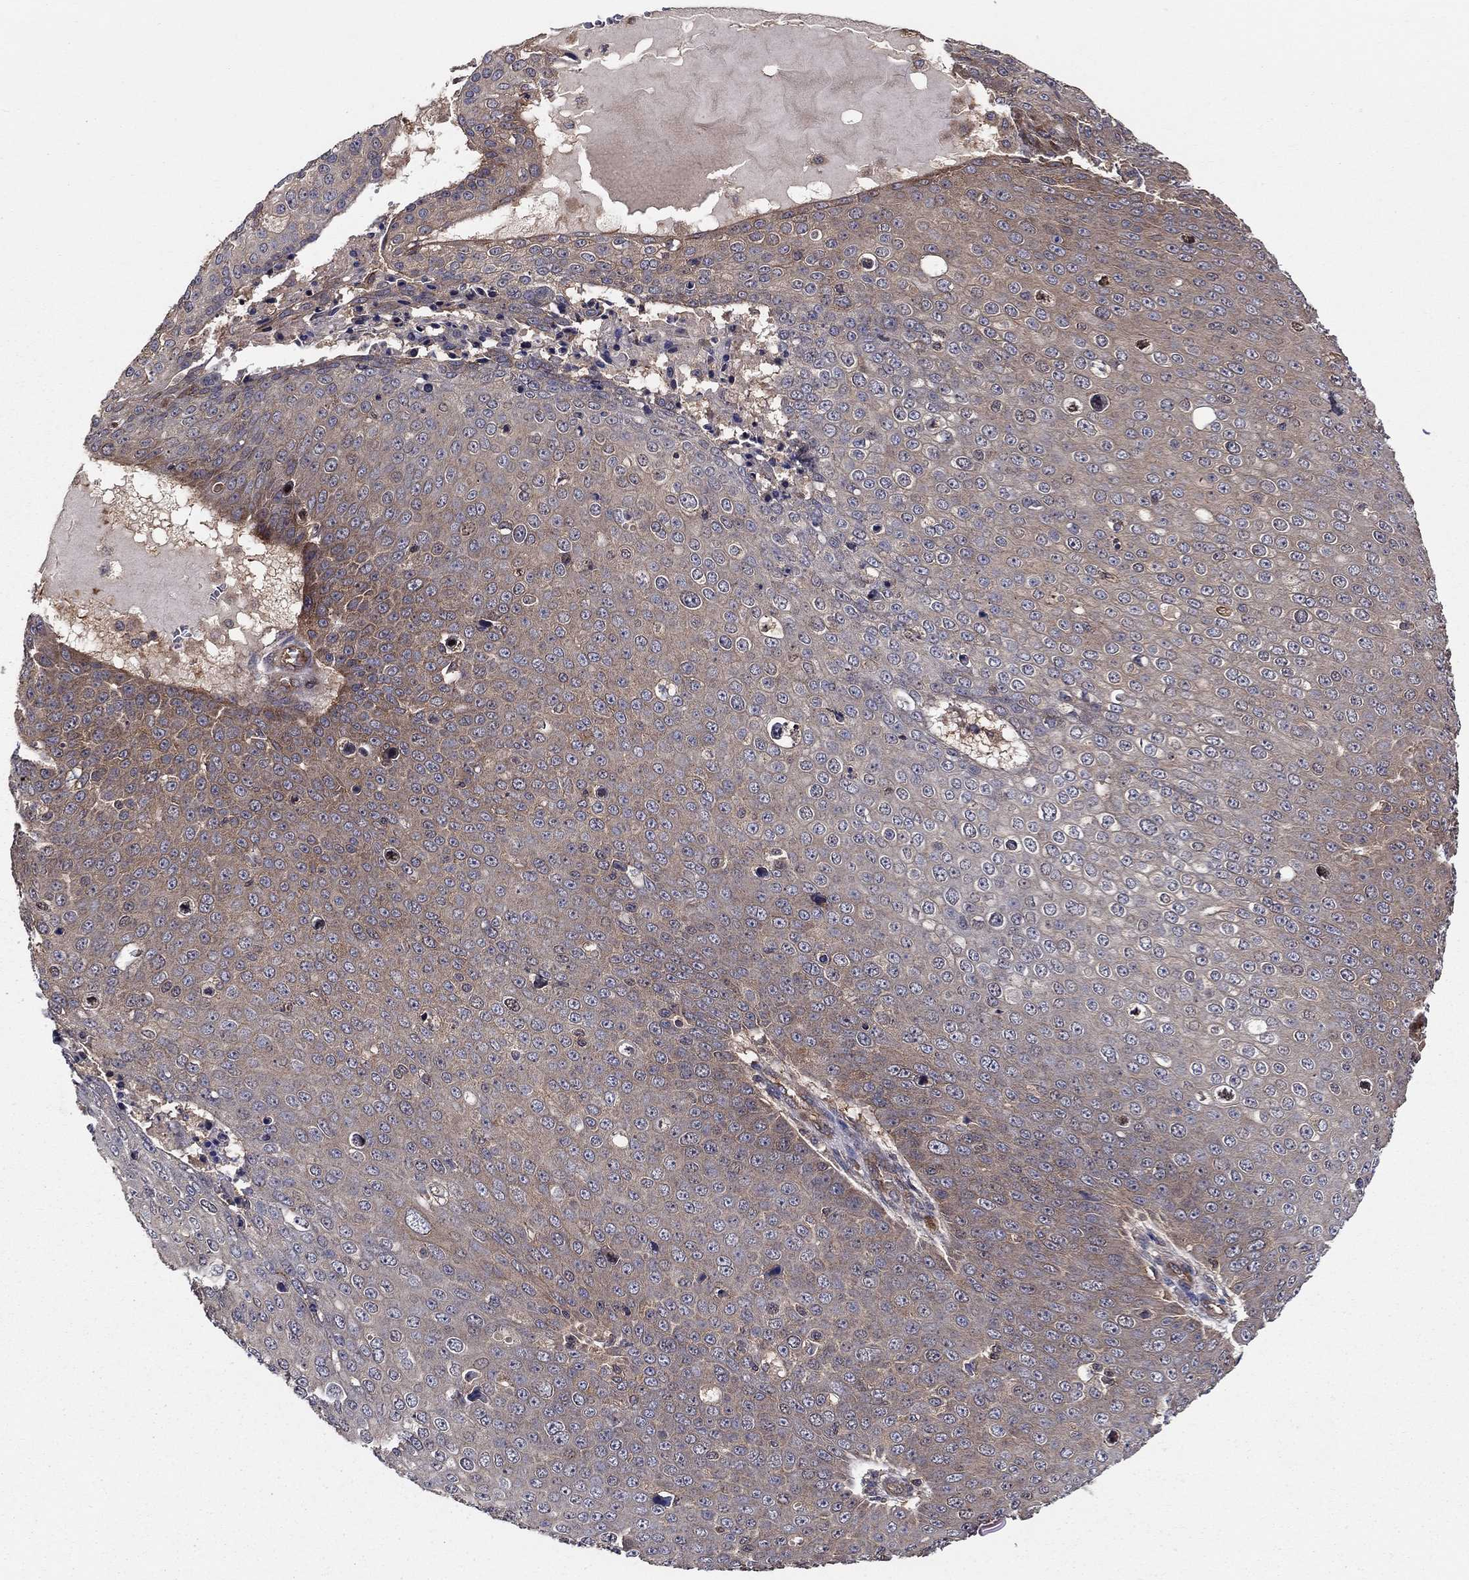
{"staining": {"intensity": "weak", "quantity": "<25%", "location": "cytoplasmic/membranous"}, "tissue": "skin cancer", "cell_type": "Tumor cells", "image_type": "cancer", "snomed": [{"axis": "morphology", "description": "Squamous cell carcinoma, NOS"}, {"axis": "topography", "description": "Skin"}], "caption": "Immunohistochemistry histopathology image of skin cancer (squamous cell carcinoma) stained for a protein (brown), which displays no positivity in tumor cells.", "gene": "BMERB1", "patient": {"sex": "male", "age": 71}}